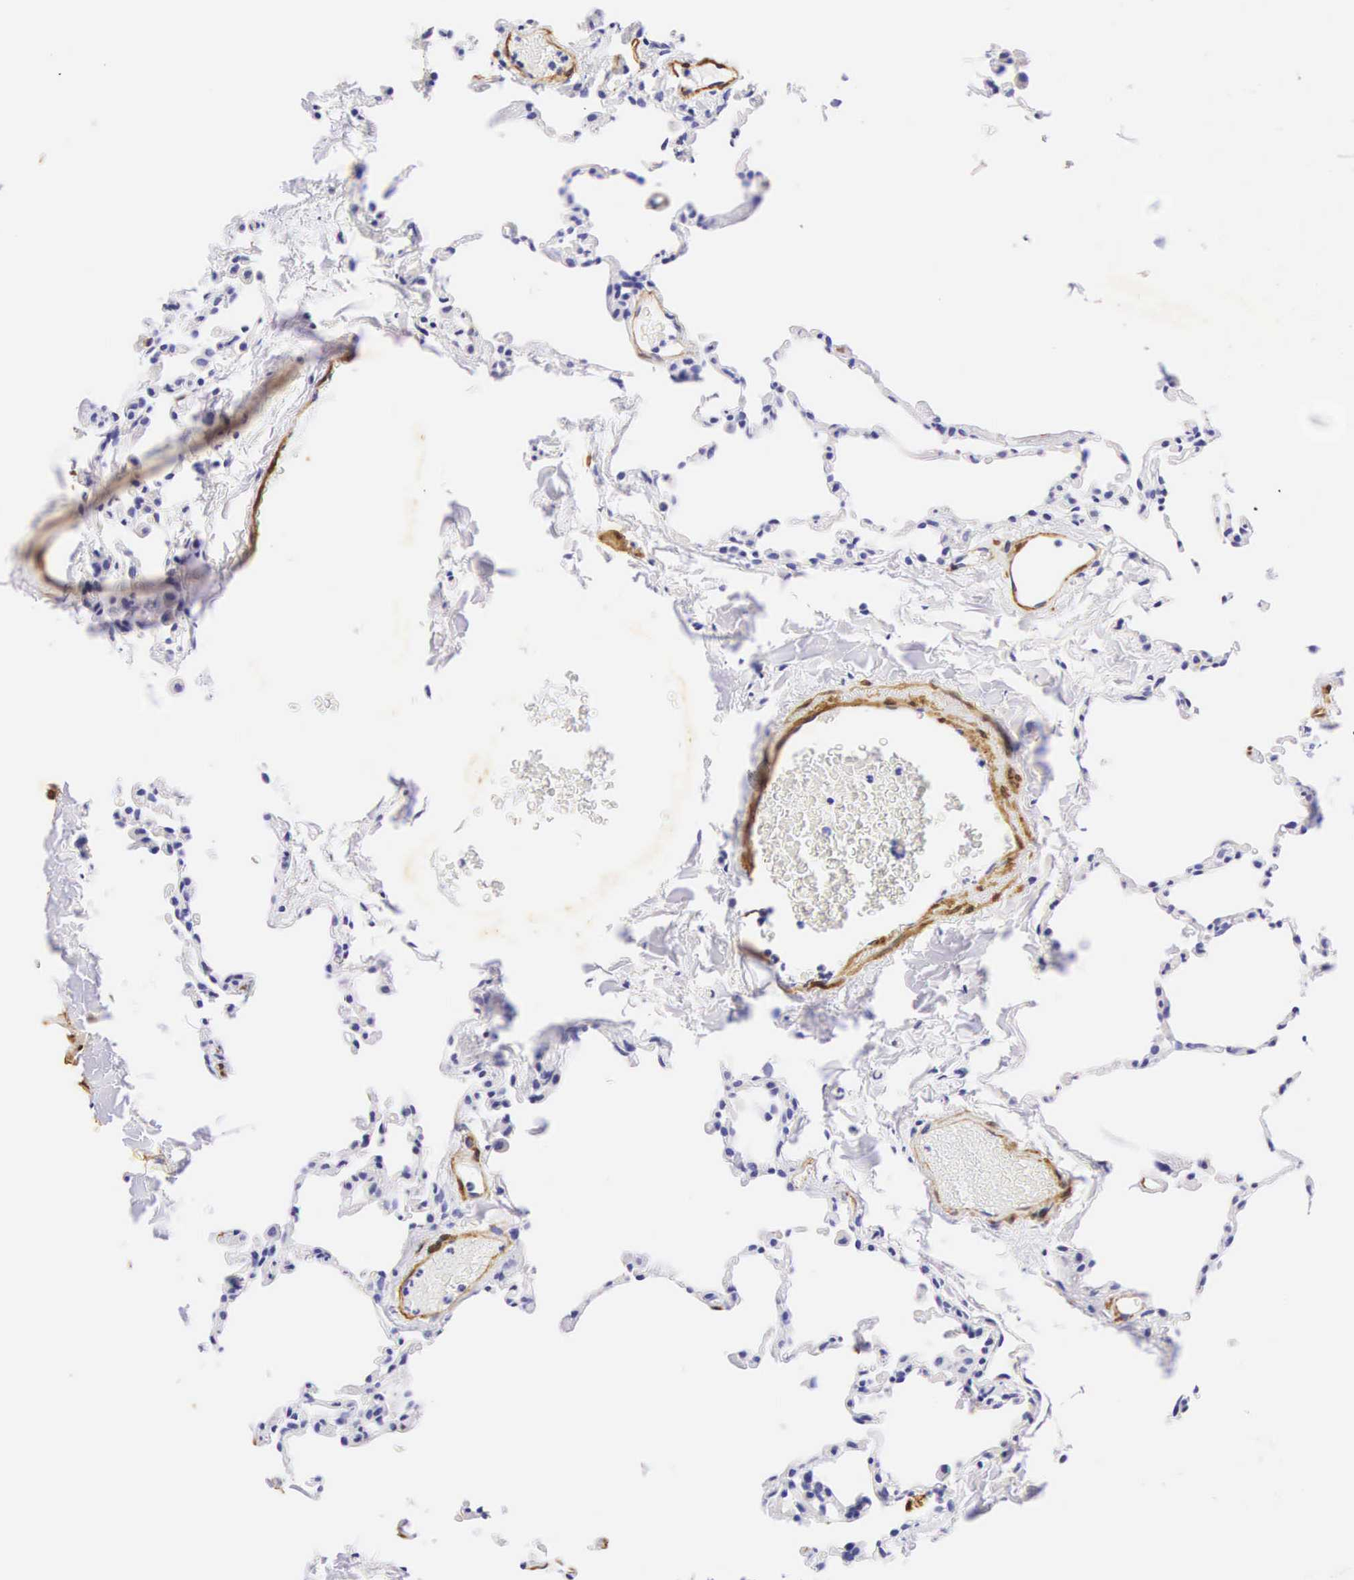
{"staining": {"intensity": "negative", "quantity": "none", "location": "none"}, "tissue": "lung", "cell_type": "Alveolar cells", "image_type": "normal", "snomed": [{"axis": "morphology", "description": "Normal tissue, NOS"}, {"axis": "topography", "description": "Lung"}], "caption": "A micrograph of lung stained for a protein displays no brown staining in alveolar cells. (DAB immunohistochemistry visualized using brightfield microscopy, high magnification).", "gene": "CNN1", "patient": {"sex": "female", "age": 61}}